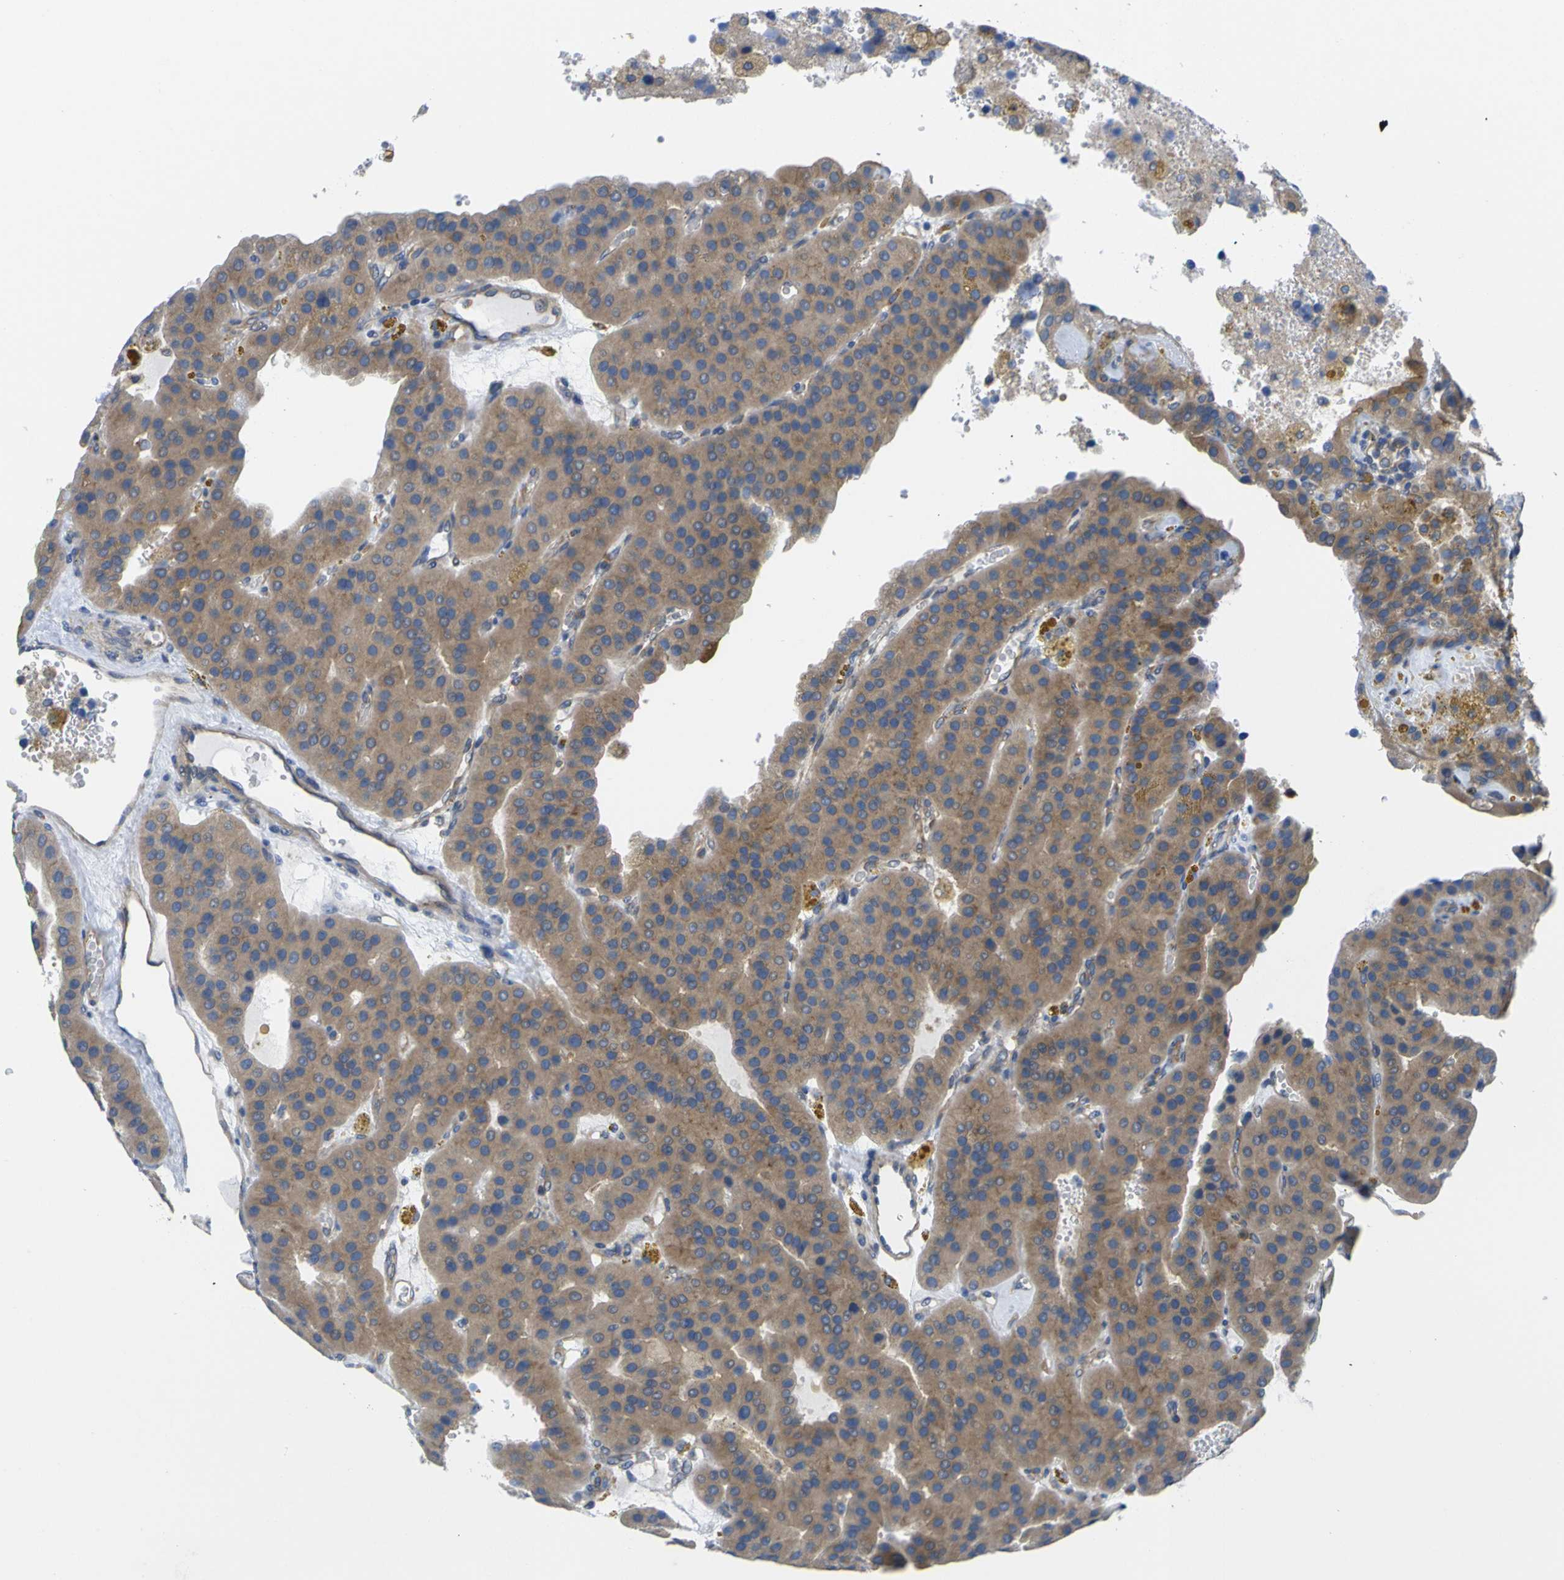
{"staining": {"intensity": "moderate", "quantity": "25%-75%", "location": "cytoplasmic/membranous"}, "tissue": "parathyroid gland", "cell_type": "Glandular cells", "image_type": "normal", "snomed": [{"axis": "morphology", "description": "Normal tissue, NOS"}, {"axis": "morphology", "description": "Adenoma, NOS"}, {"axis": "topography", "description": "Parathyroid gland"}], "caption": "Moderate cytoplasmic/membranous expression is identified in approximately 25%-75% of glandular cells in normal parathyroid gland.", "gene": "USH1C", "patient": {"sex": "female", "age": 86}}